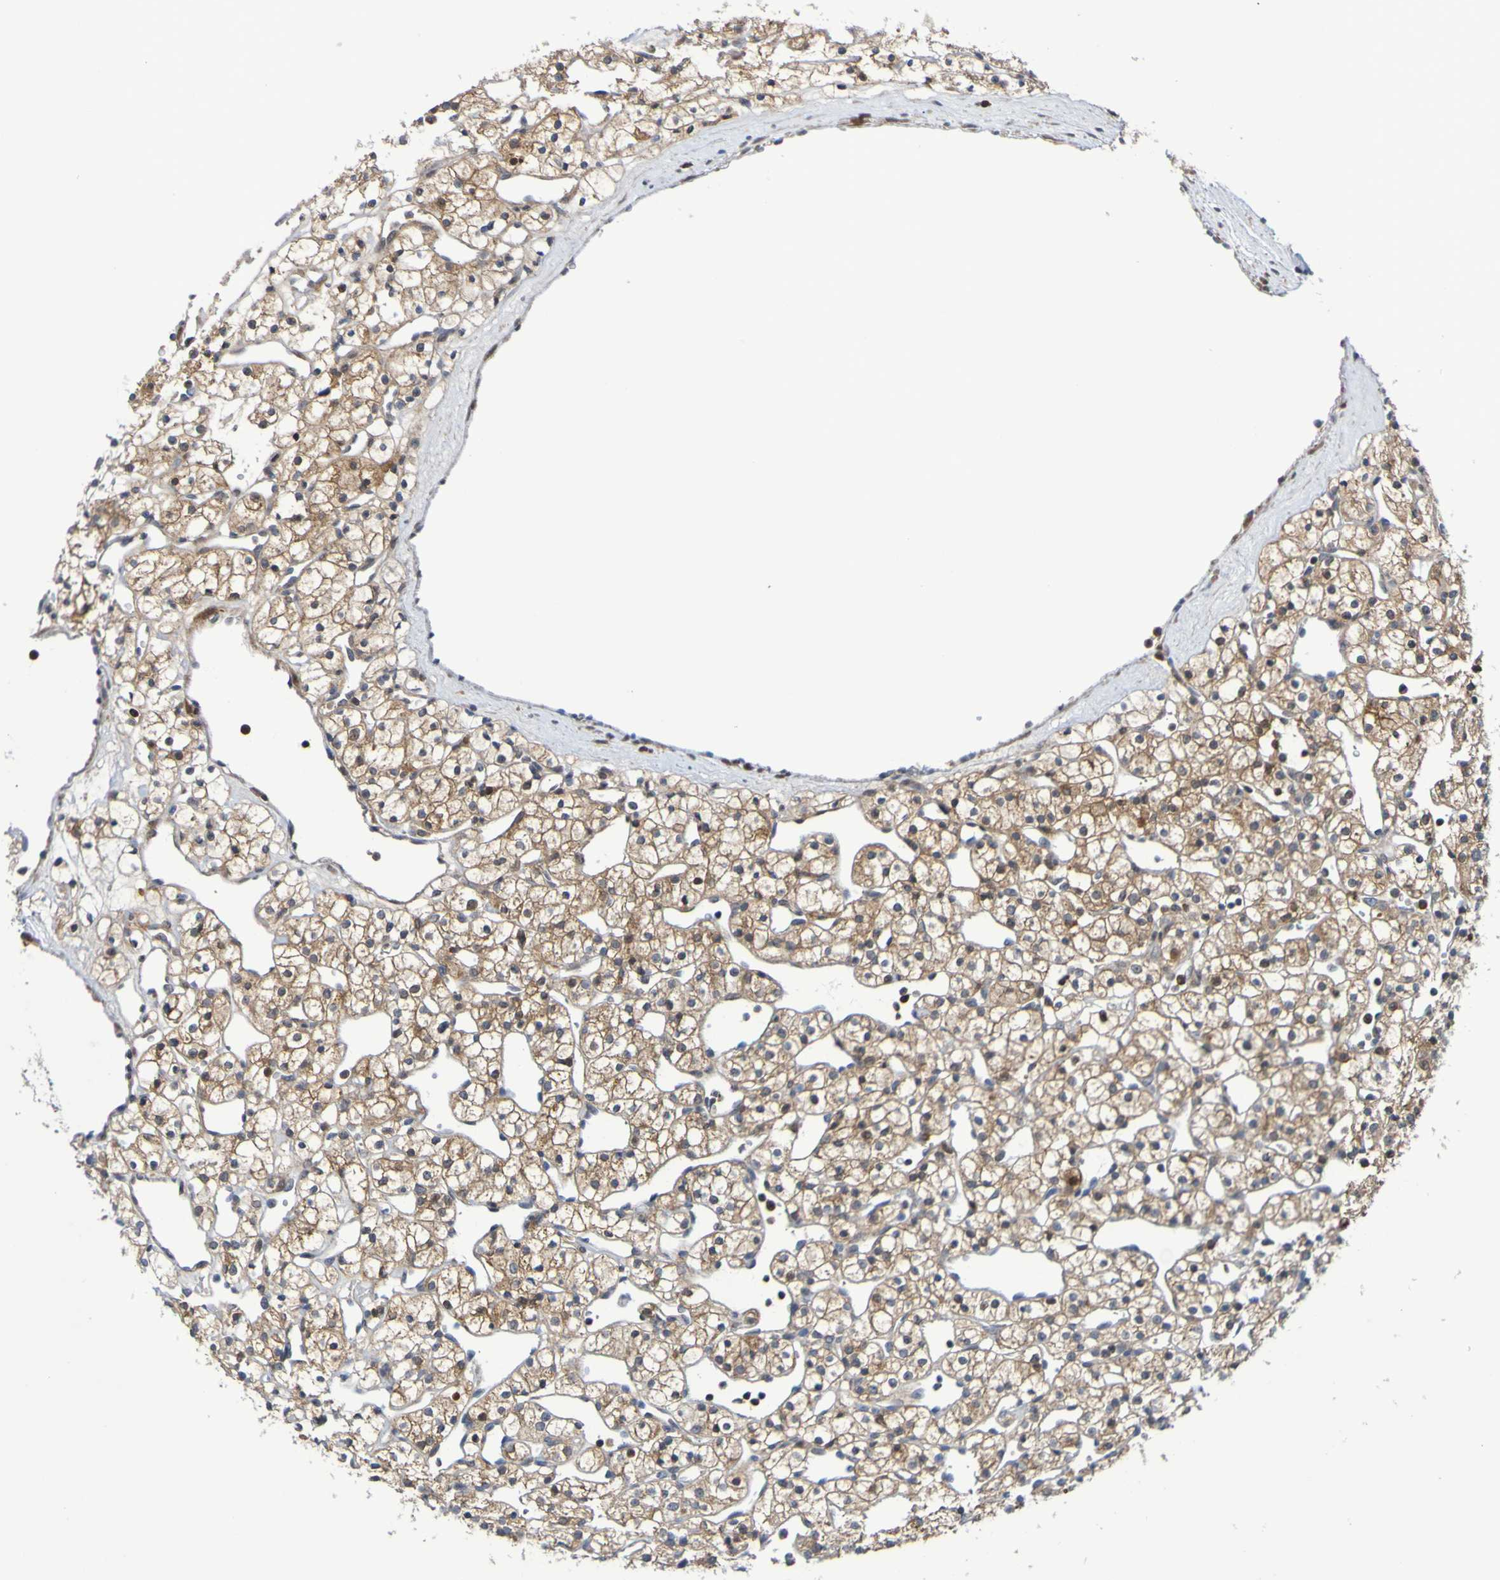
{"staining": {"intensity": "weak", "quantity": ">75%", "location": "cytoplasmic/membranous"}, "tissue": "renal cancer", "cell_type": "Tumor cells", "image_type": "cancer", "snomed": [{"axis": "morphology", "description": "Adenocarcinoma, NOS"}, {"axis": "topography", "description": "Kidney"}], "caption": "Protein staining of renal adenocarcinoma tissue reveals weak cytoplasmic/membranous positivity in about >75% of tumor cells.", "gene": "ATIC", "patient": {"sex": "female", "age": 60}}